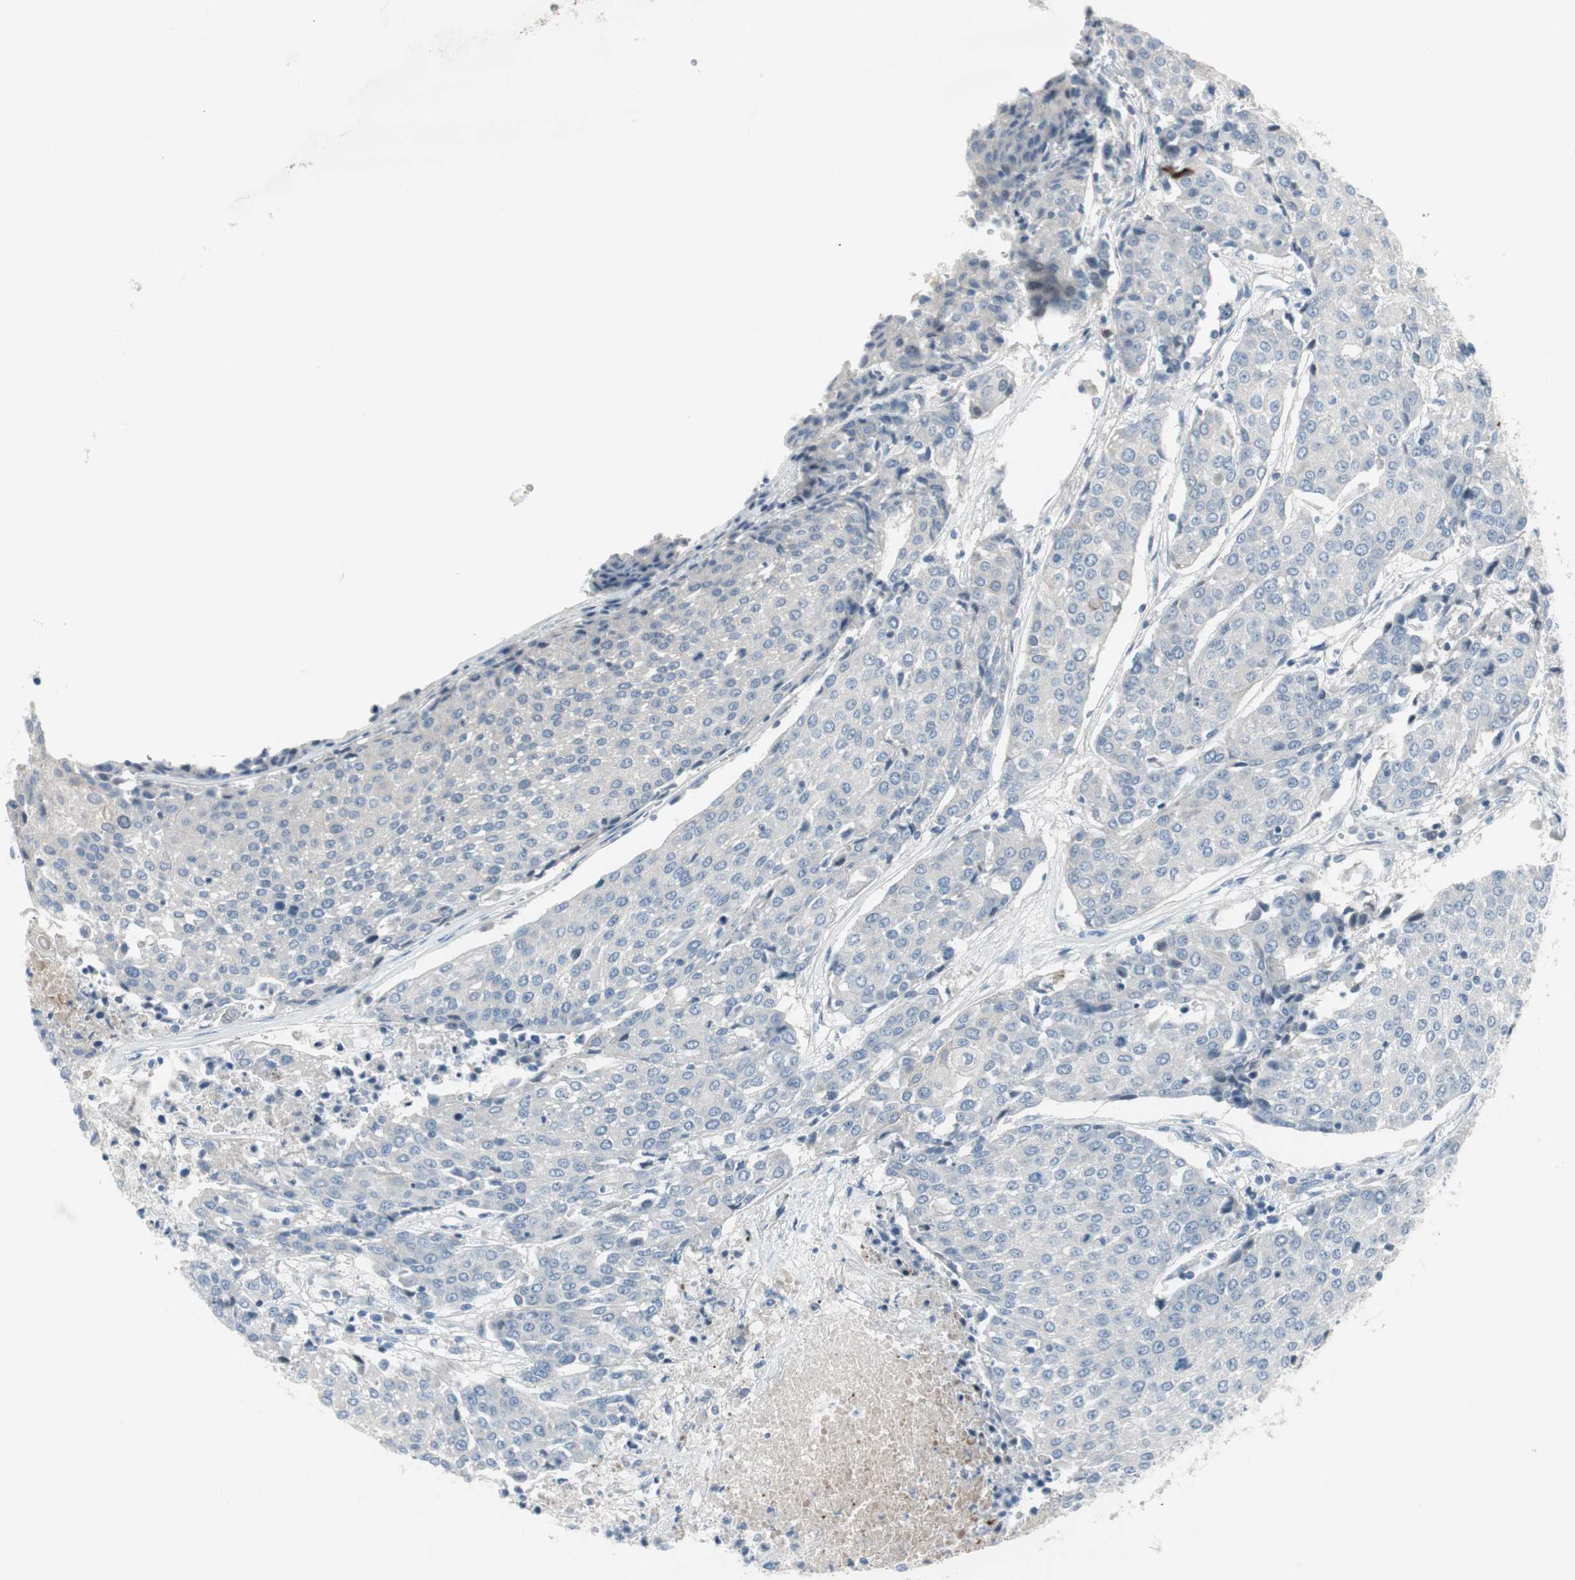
{"staining": {"intensity": "negative", "quantity": "none", "location": "none"}, "tissue": "urothelial cancer", "cell_type": "Tumor cells", "image_type": "cancer", "snomed": [{"axis": "morphology", "description": "Urothelial carcinoma, High grade"}, {"axis": "topography", "description": "Urinary bladder"}], "caption": "The immunohistochemistry (IHC) photomicrograph has no significant staining in tumor cells of urothelial cancer tissue. (Stains: DAB IHC with hematoxylin counter stain, Microscopy: brightfield microscopy at high magnification).", "gene": "PIGR", "patient": {"sex": "female", "age": 85}}